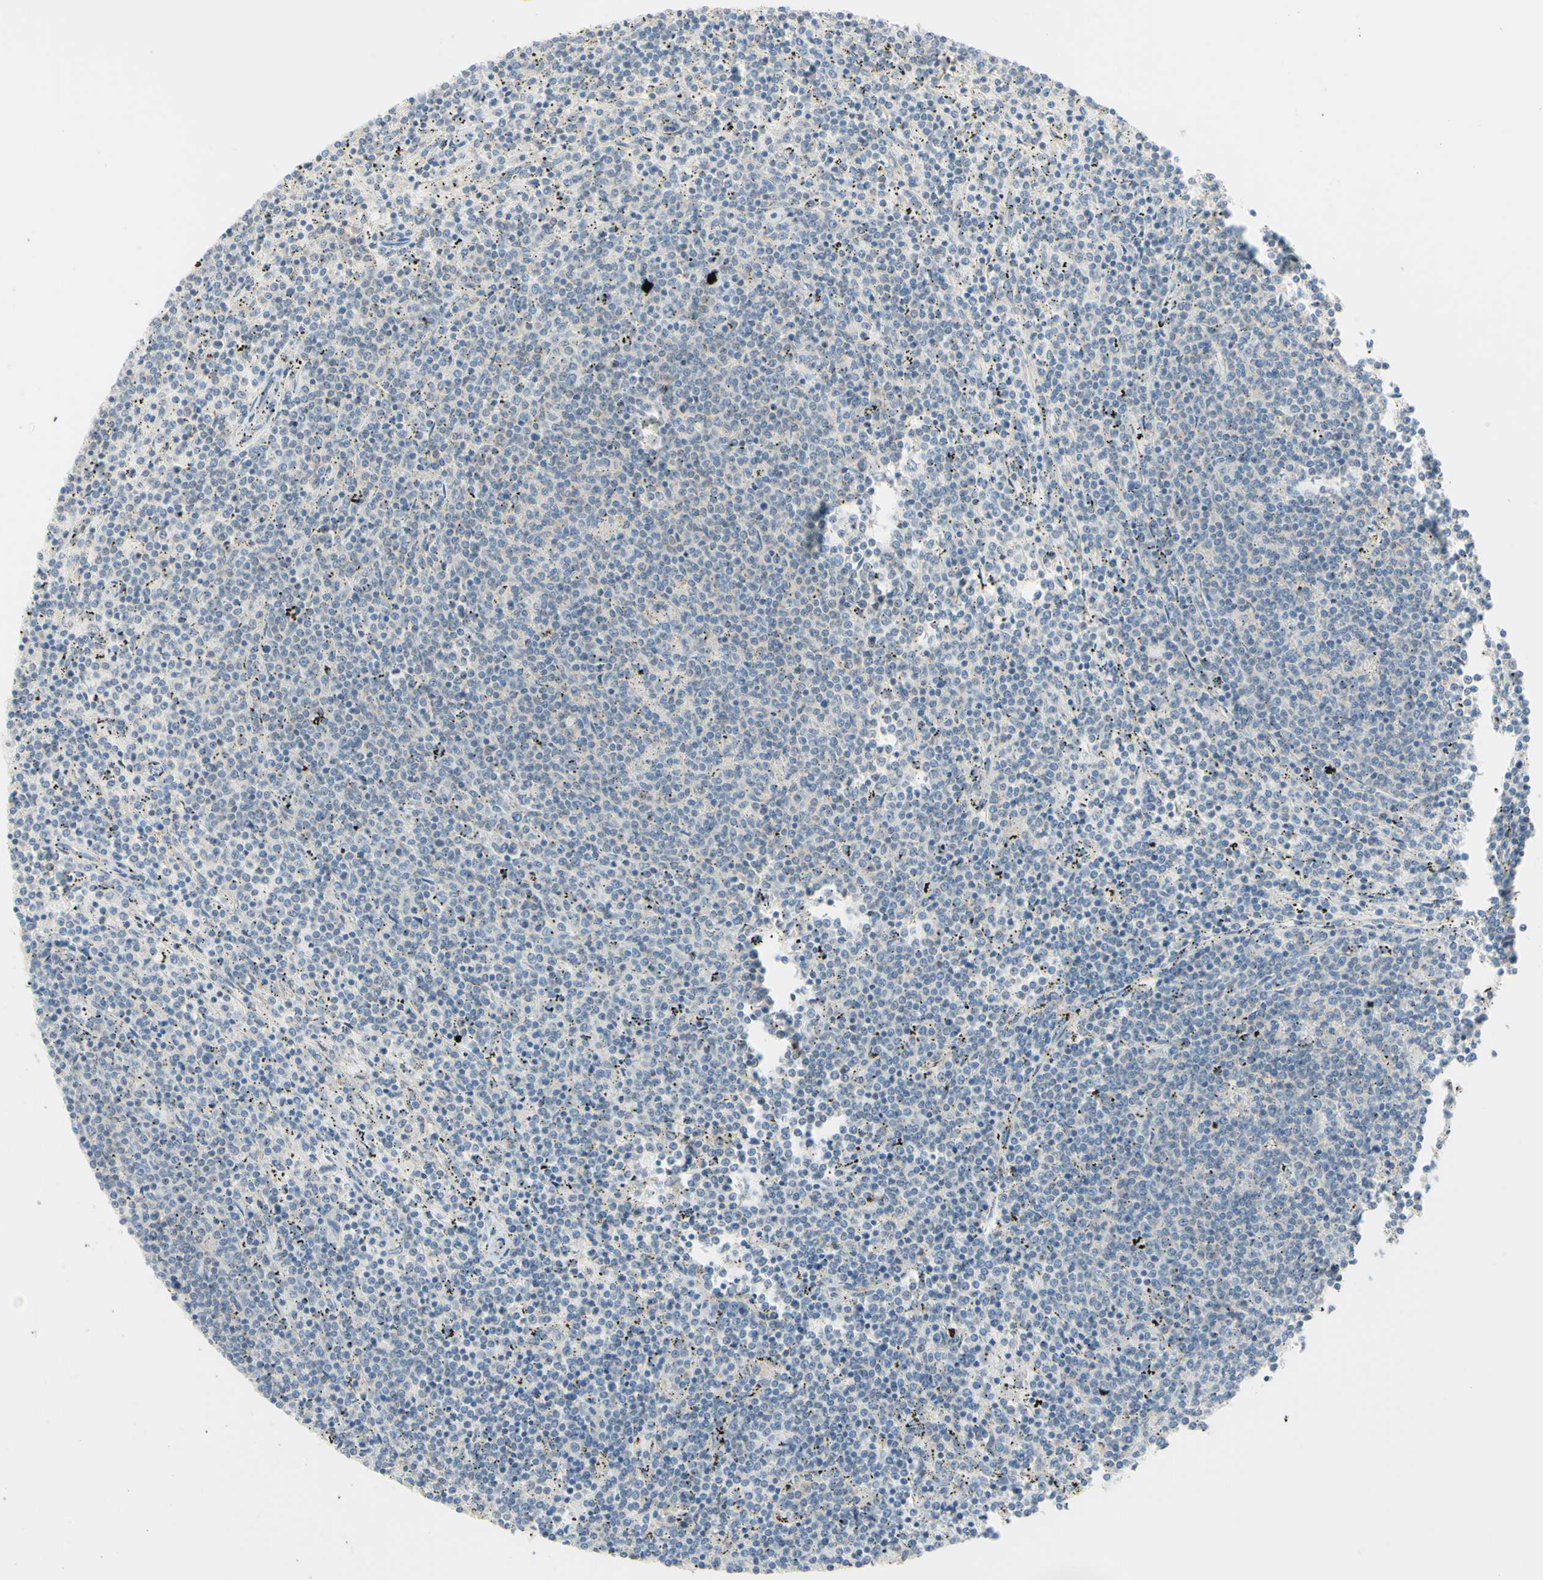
{"staining": {"intensity": "negative", "quantity": "none", "location": "none"}, "tissue": "lymphoma", "cell_type": "Tumor cells", "image_type": "cancer", "snomed": [{"axis": "morphology", "description": "Malignant lymphoma, non-Hodgkin's type, Low grade"}, {"axis": "topography", "description": "Spleen"}], "caption": "Immunohistochemistry histopathology image of neoplastic tissue: human malignant lymphoma, non-Hodgkin's type (low-grade) stained with DAB (3,3'-diaminobenzidine) reveals no significant protein positivity in tumor cells. (Immunohistochemistry (ihc), brightfield microscopy, high magnification).", "gene": "ARMC10", "patient": {"sex": "female", "age": 50}}